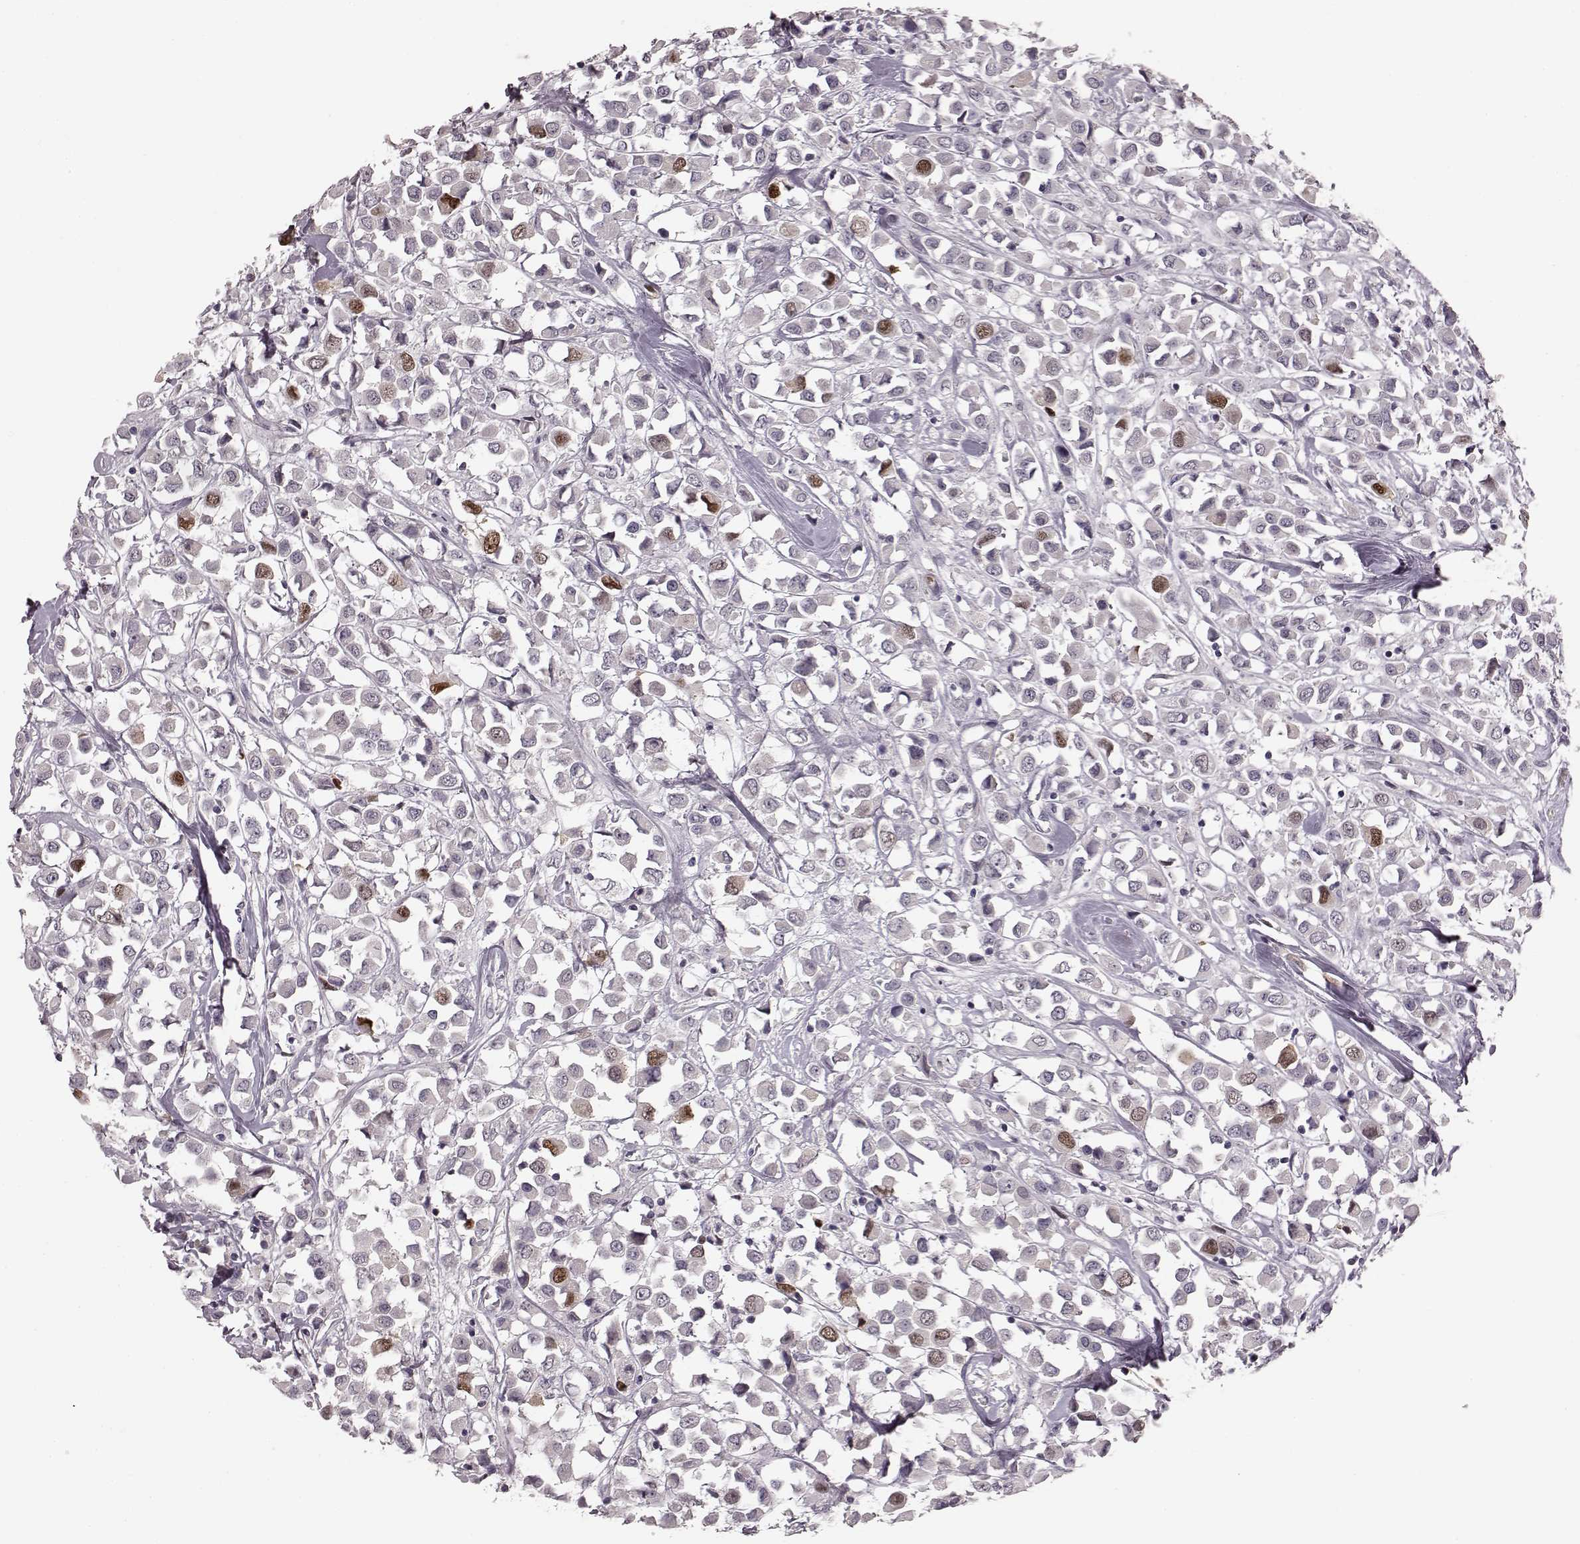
{"staining": {"intensity": "moderate", "quantity": "<25%", "location": "nuclear"}, "tissue": "breast cancer", "cell_type": "Tumor cells", "image_type": "cancer", "snomed": [{"axis": "morphology", "description": "Duct carcinoma"}, {"axis": "topography", "description": "Breast"}], "caption": "Moderate nuclear expression for a protein is present in approximately <25% of tumor cells of breast infiltrating ductal carcinoma using immunohistochemistry (IHC).", "gene": "CCNA2", "patient": {"sex": "female", "age": 61}}